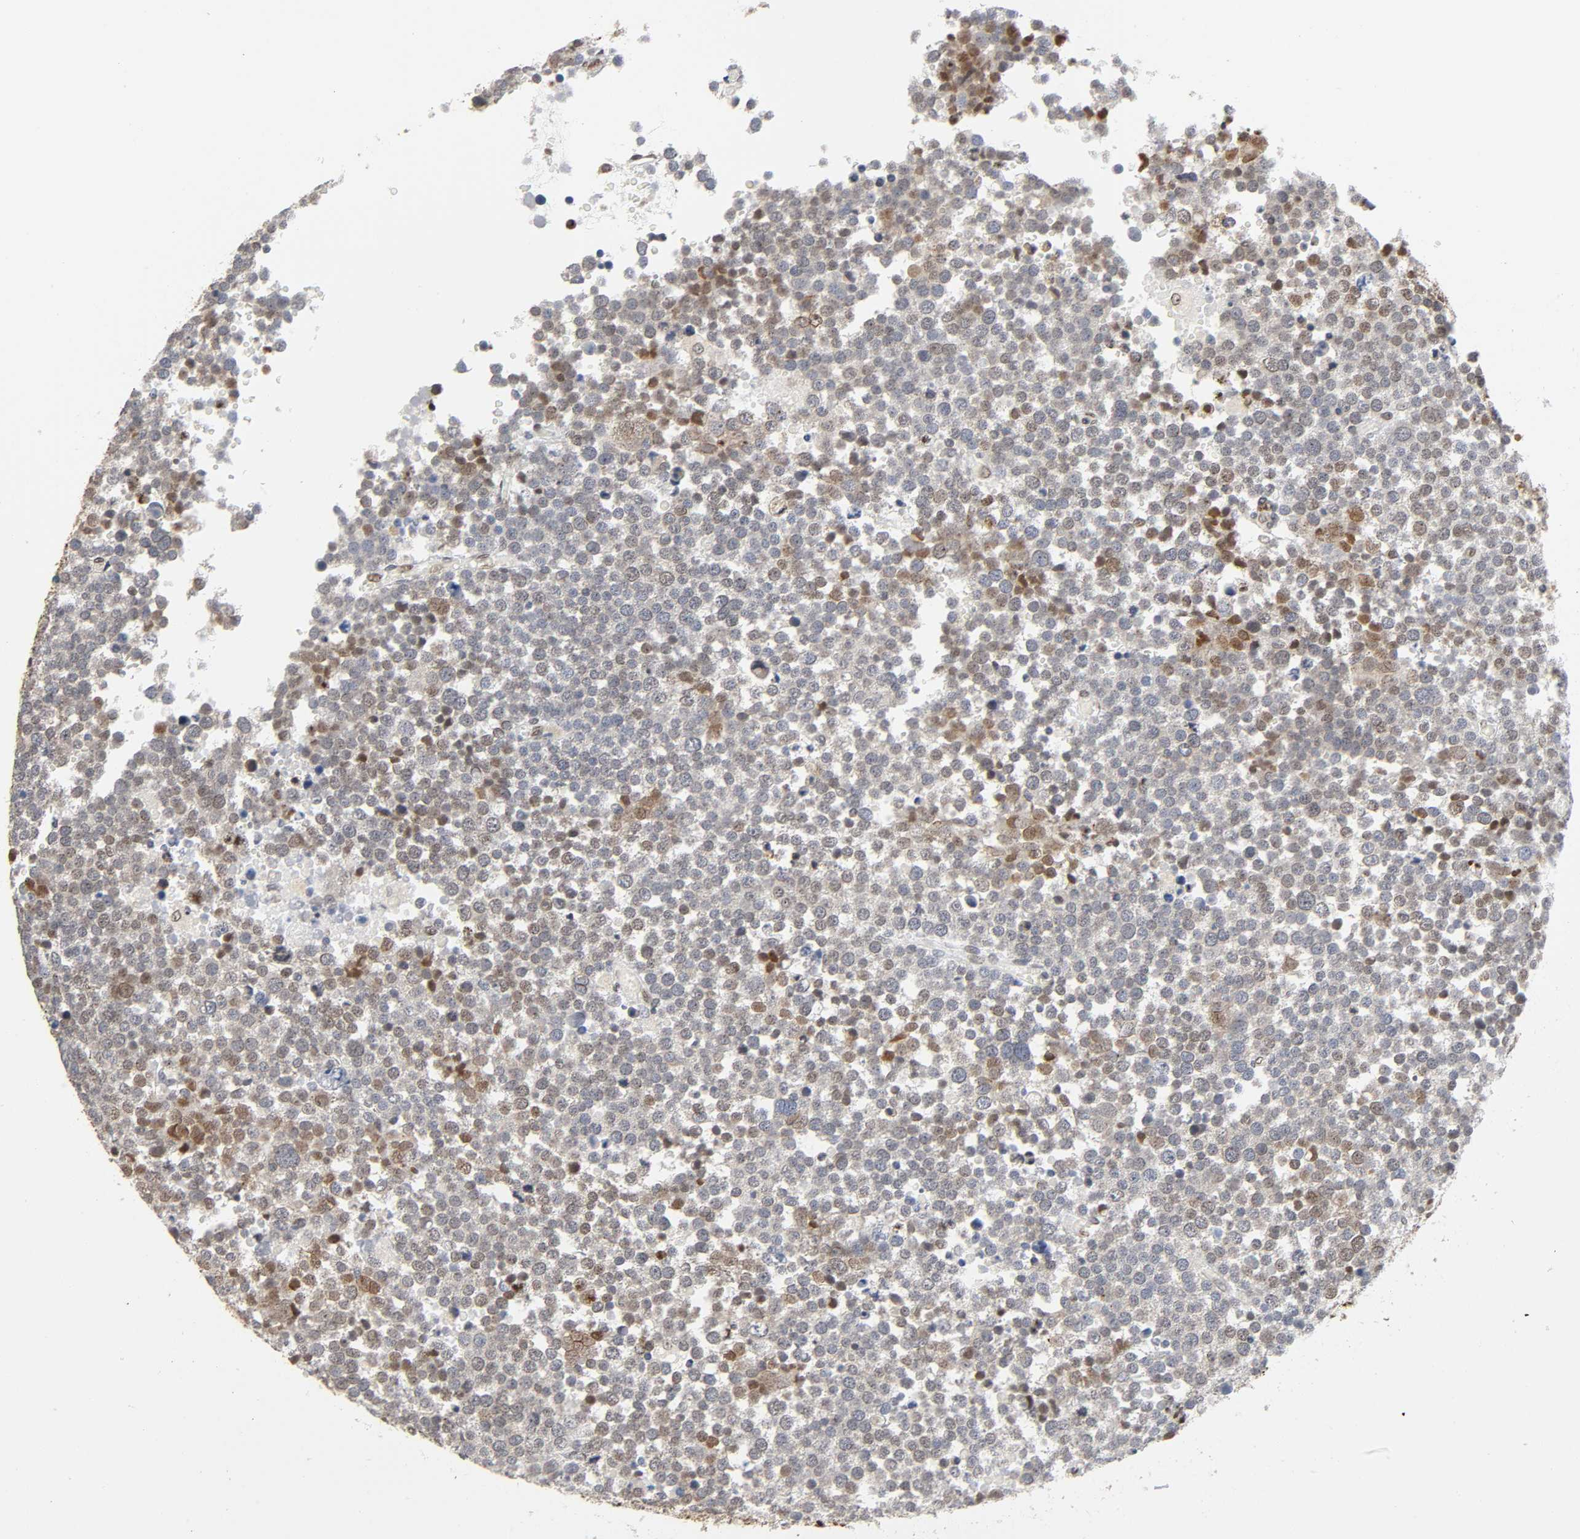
{"staining": {"intensity": "moderate", "quantity": "<25%", "location": "nuclear"}, "tissue": "testis cancer", "cell_type": "Tumor cells", "image_type": "cancer", "snomed": [{"axis": "morphology", "description": "Seminoma, NOS"}, {"axis": "topography", "description": "Testis"}], "caption": "Immunohistochemistry (IHC) (DAB (3,3'-diaminobenzidine)) staining of human testis cancer displays moderate nuclear protein staining in approximately <25% of tumor cells. (brown staining indicates protein expression, while blue staining denotes nuclei).", "gene": "SUMO1", "patient": {"sex": "male", "age": 71}}